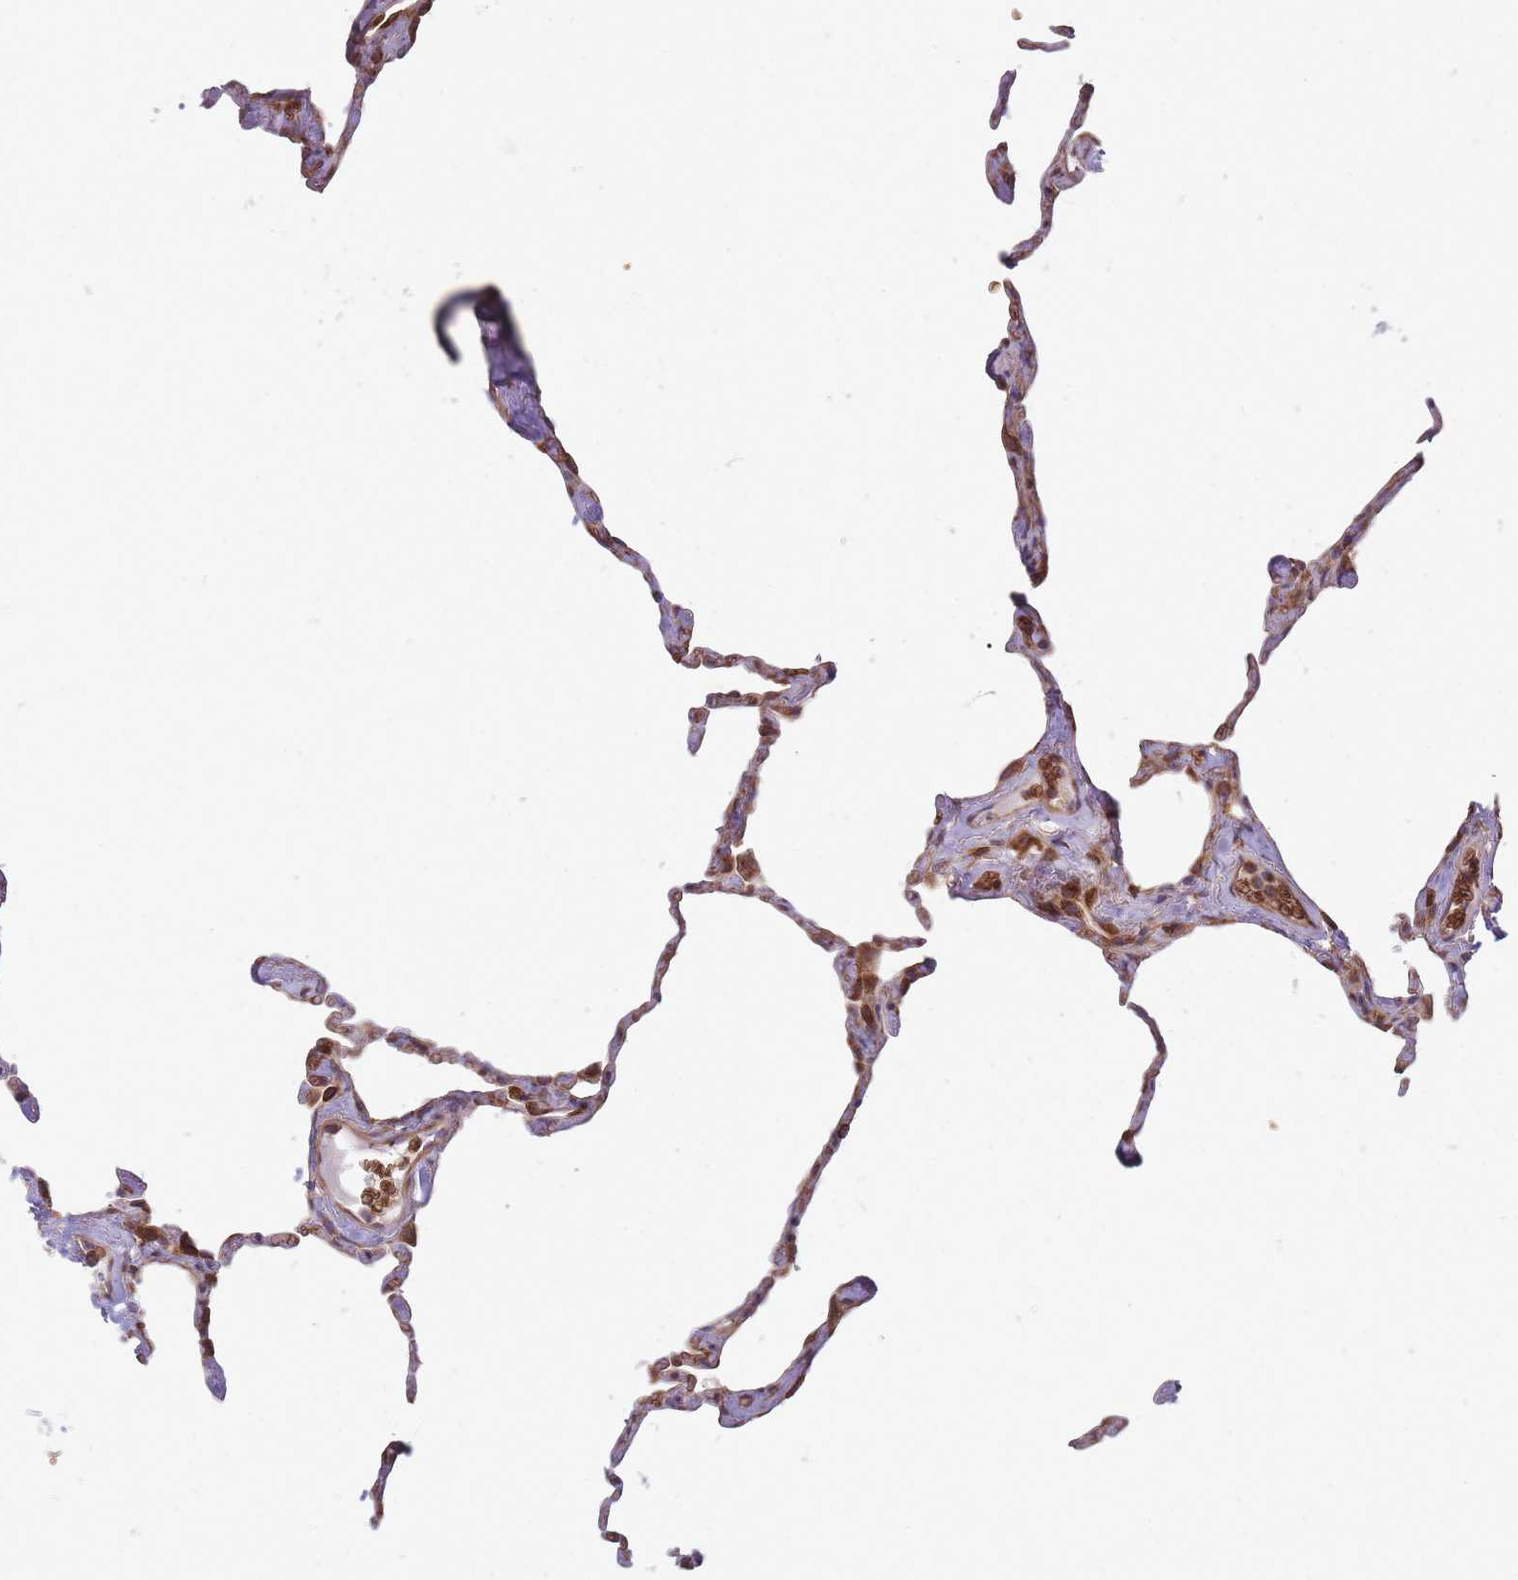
{"staining": {"intensity": "moderate", "quantity": "25%-75%", "location": "cytoplasmic/membranous"}, "tissue": "lung", "cell_type": "Alveolar cells", "image_type": "normal", "snomed": [{"axis": "morphology", "description": "Normal tissue, NOS"}, {"axis": "topography", "description": "Lung"}], "caption": "Approximately 25%-75% of alveolar cells in normal lung demonstrate moderate cytoplasmic/membranous protein positivity as visualized by brown immunohistochemical staining.", "gene": "ANKRD10", "patient": {"sex": "male", "age": 65}}